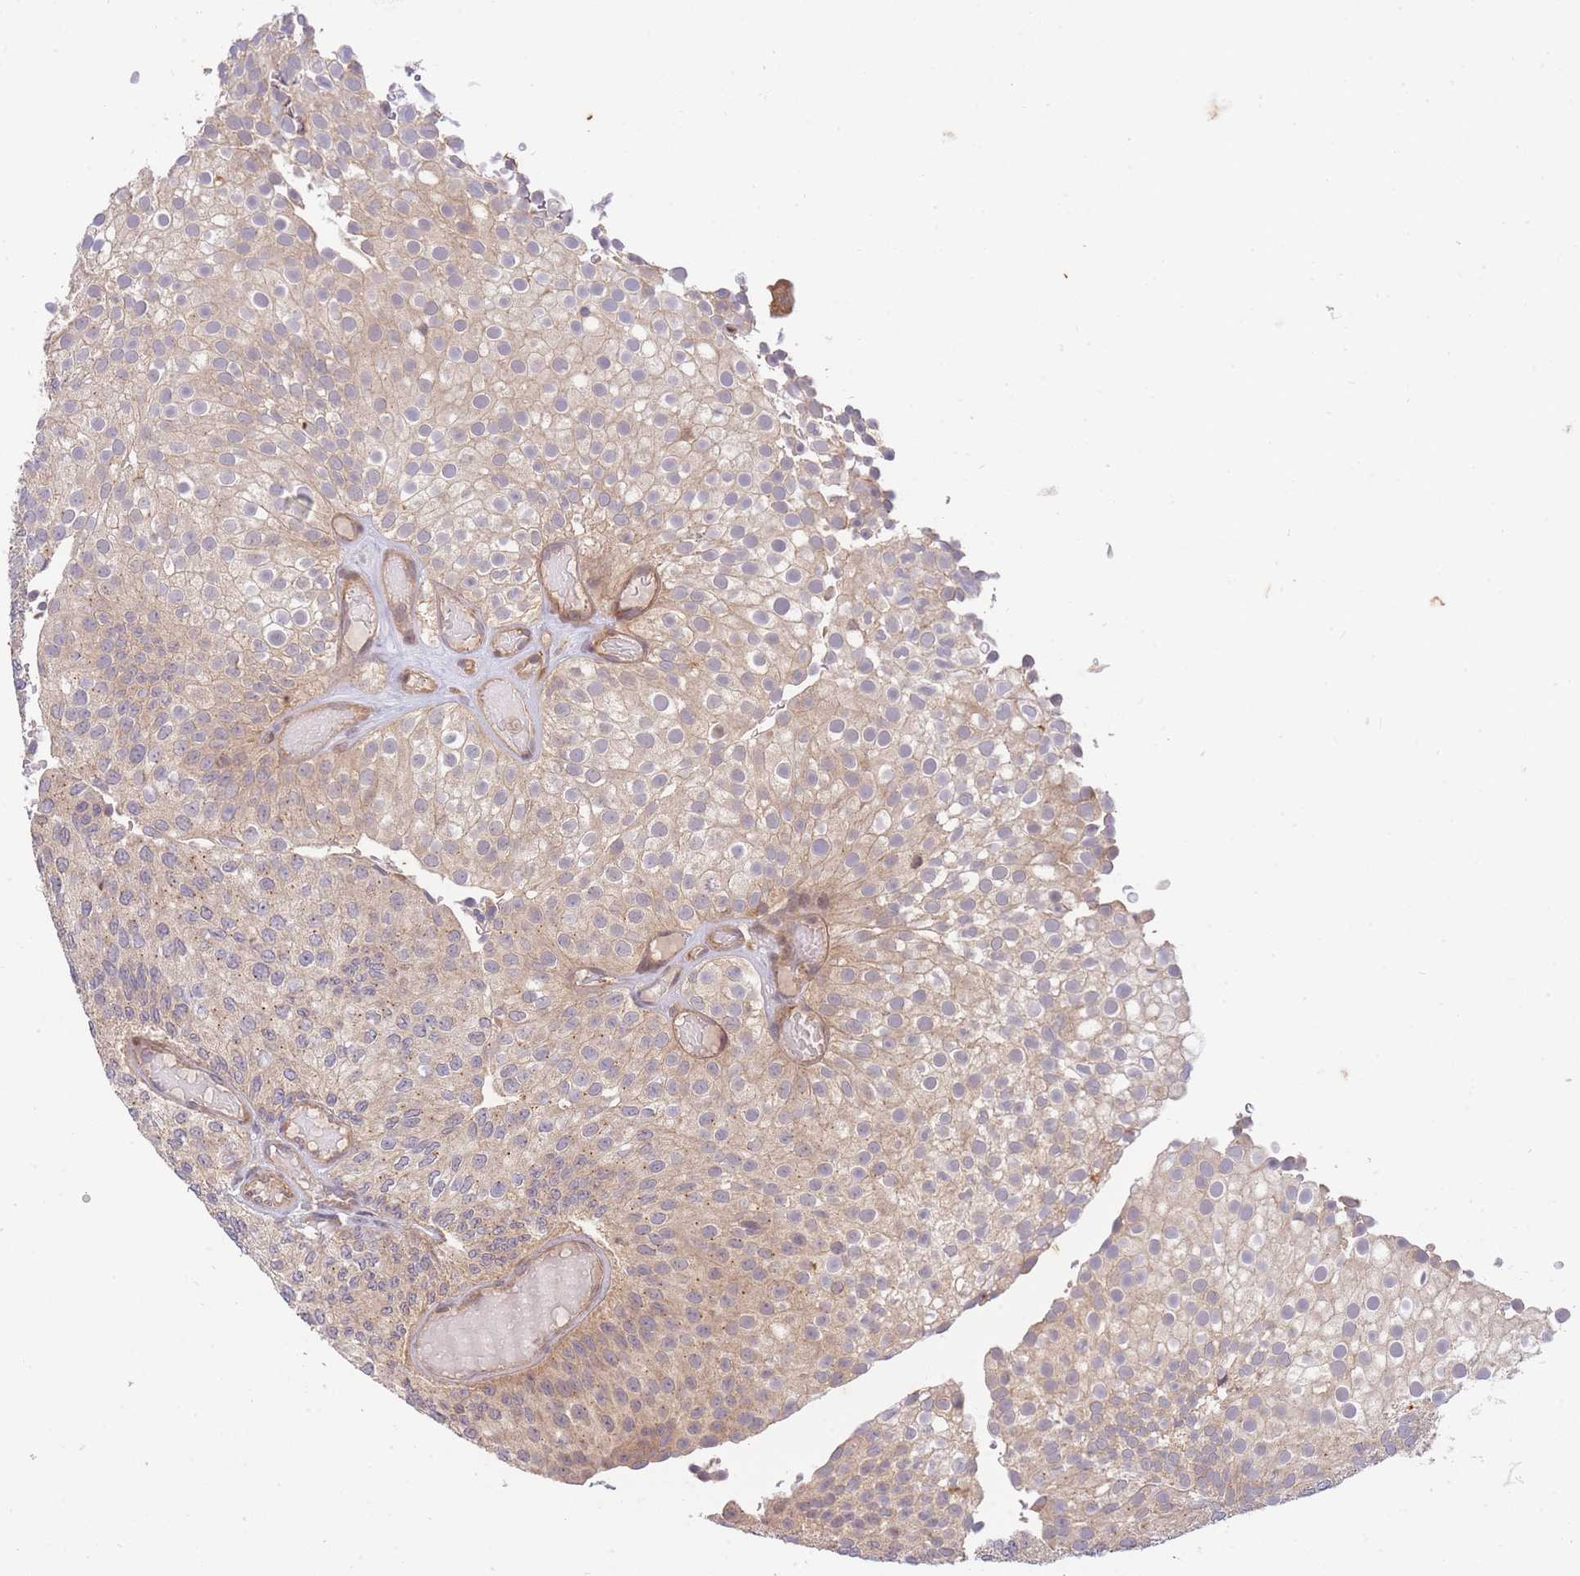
{"staining": {"intensity": "weak", "quantity": ">75%", "location": "cytoplasmic/membranous"}, "tissue": "urothelial cancer", "cell_type": "Tumor cells", "image_type": "cancer", "snomed": [{"axis": "morphology", "description": "Urothelial carcinoma, Low grade"}, {"axis": "topography", "description": "Urinary bladder"}], "caption": "Immunohistochemical staining of urothelial cancer reveals weak cytoplasmic/membranous protein expression in about >75% of tumor cells.", "gene": "ST8SIA4", "patient": {"sex": "male", "age": 78}}